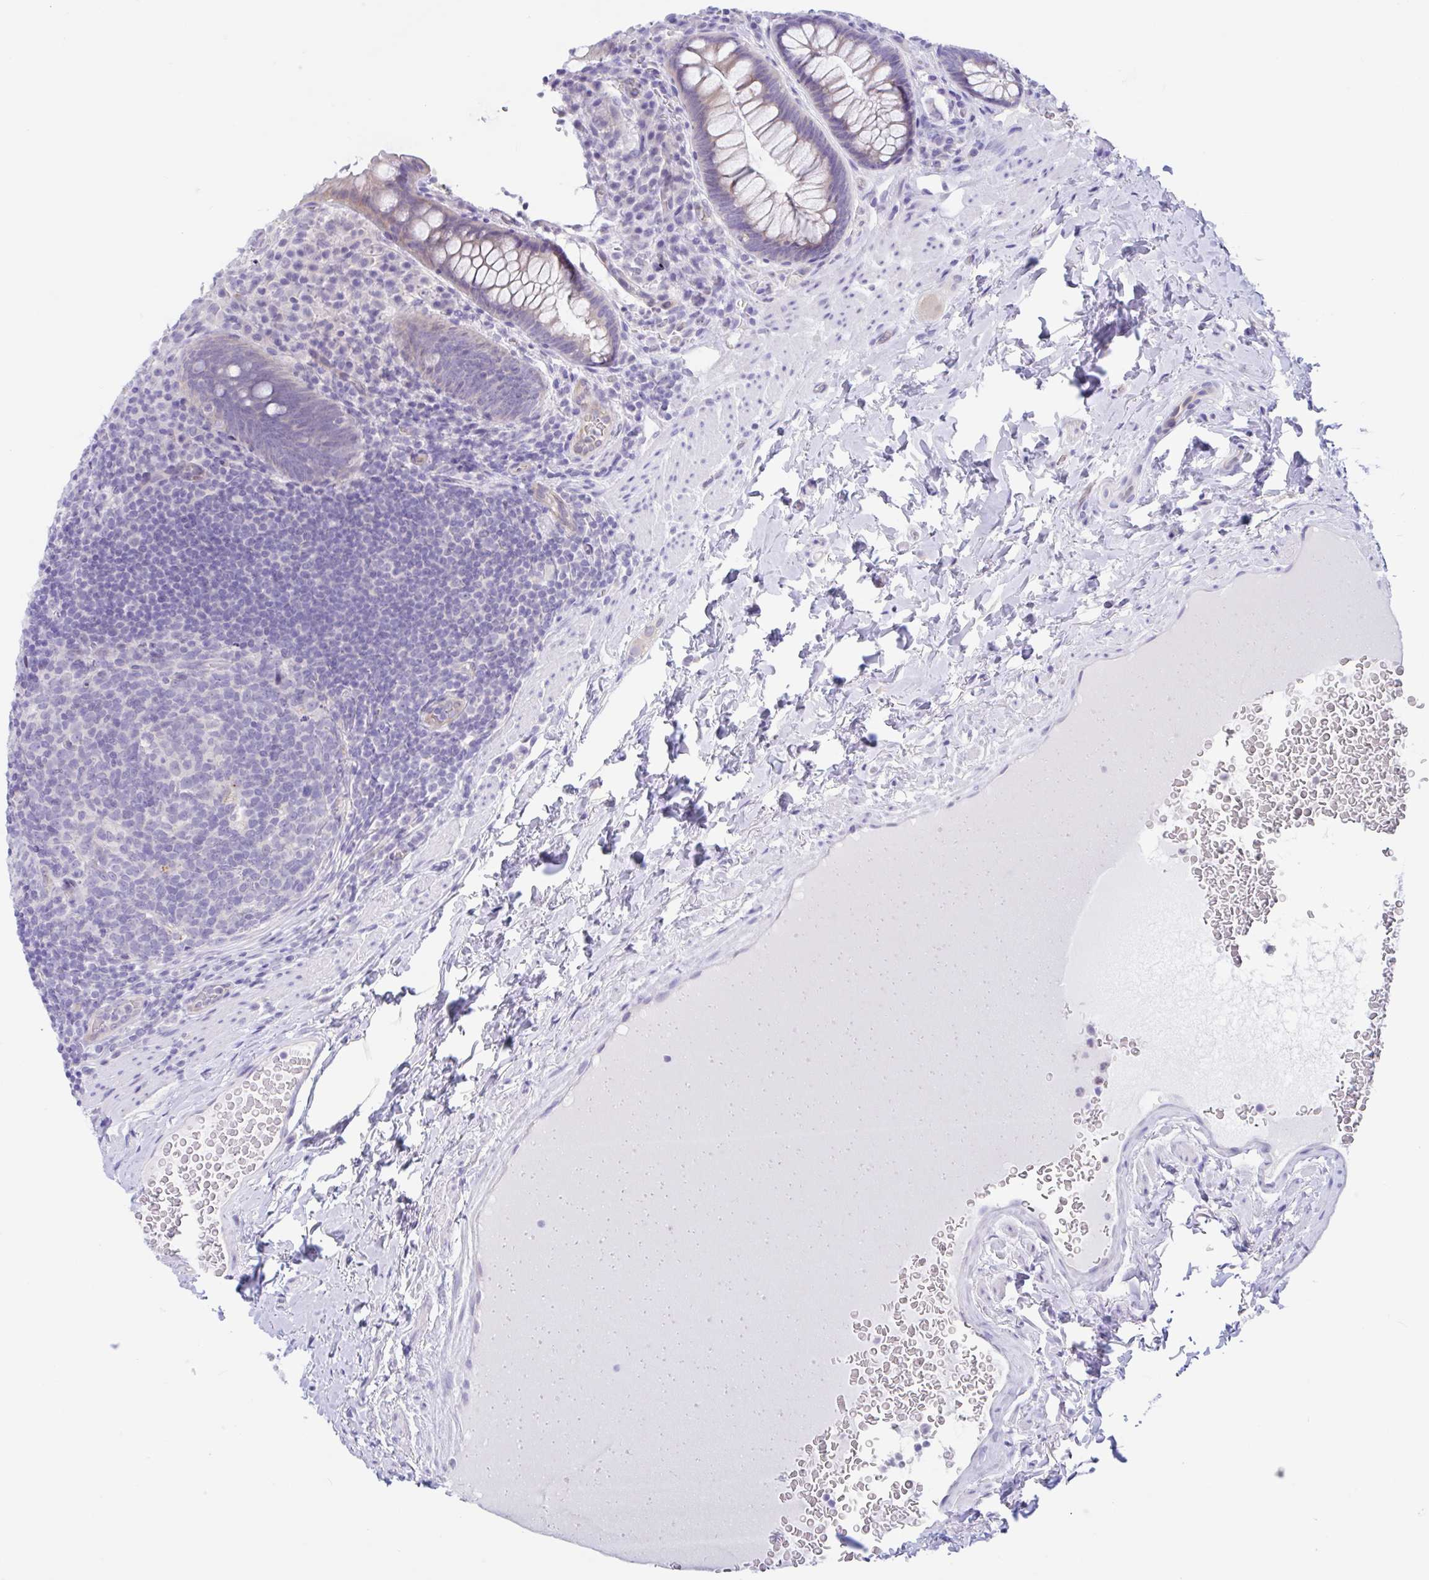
{"staining": {"intensity": "moderate", "quantity": "25%-75%", "location": "cytoplasmic/membranous"}, "tissue": "rectum", "cell_type": "Glandular cells", "image_type": "normal", "snomed": [{"axis": "morphology", "description": "Normal tissue, NOS"}, {"axis": "topography", "description": "Rectum"}], "caption": "Immunohistochemical staining of unremarkable human rectum exhibits moderate cytoplasmic/membranous protein positivity in about 25%-75% of glandular cells. (DAB = brown stain, brightfield microscopy at high magnification).", "gene": "OR6N2", "patient": {"sex": "female", "age": 69}}